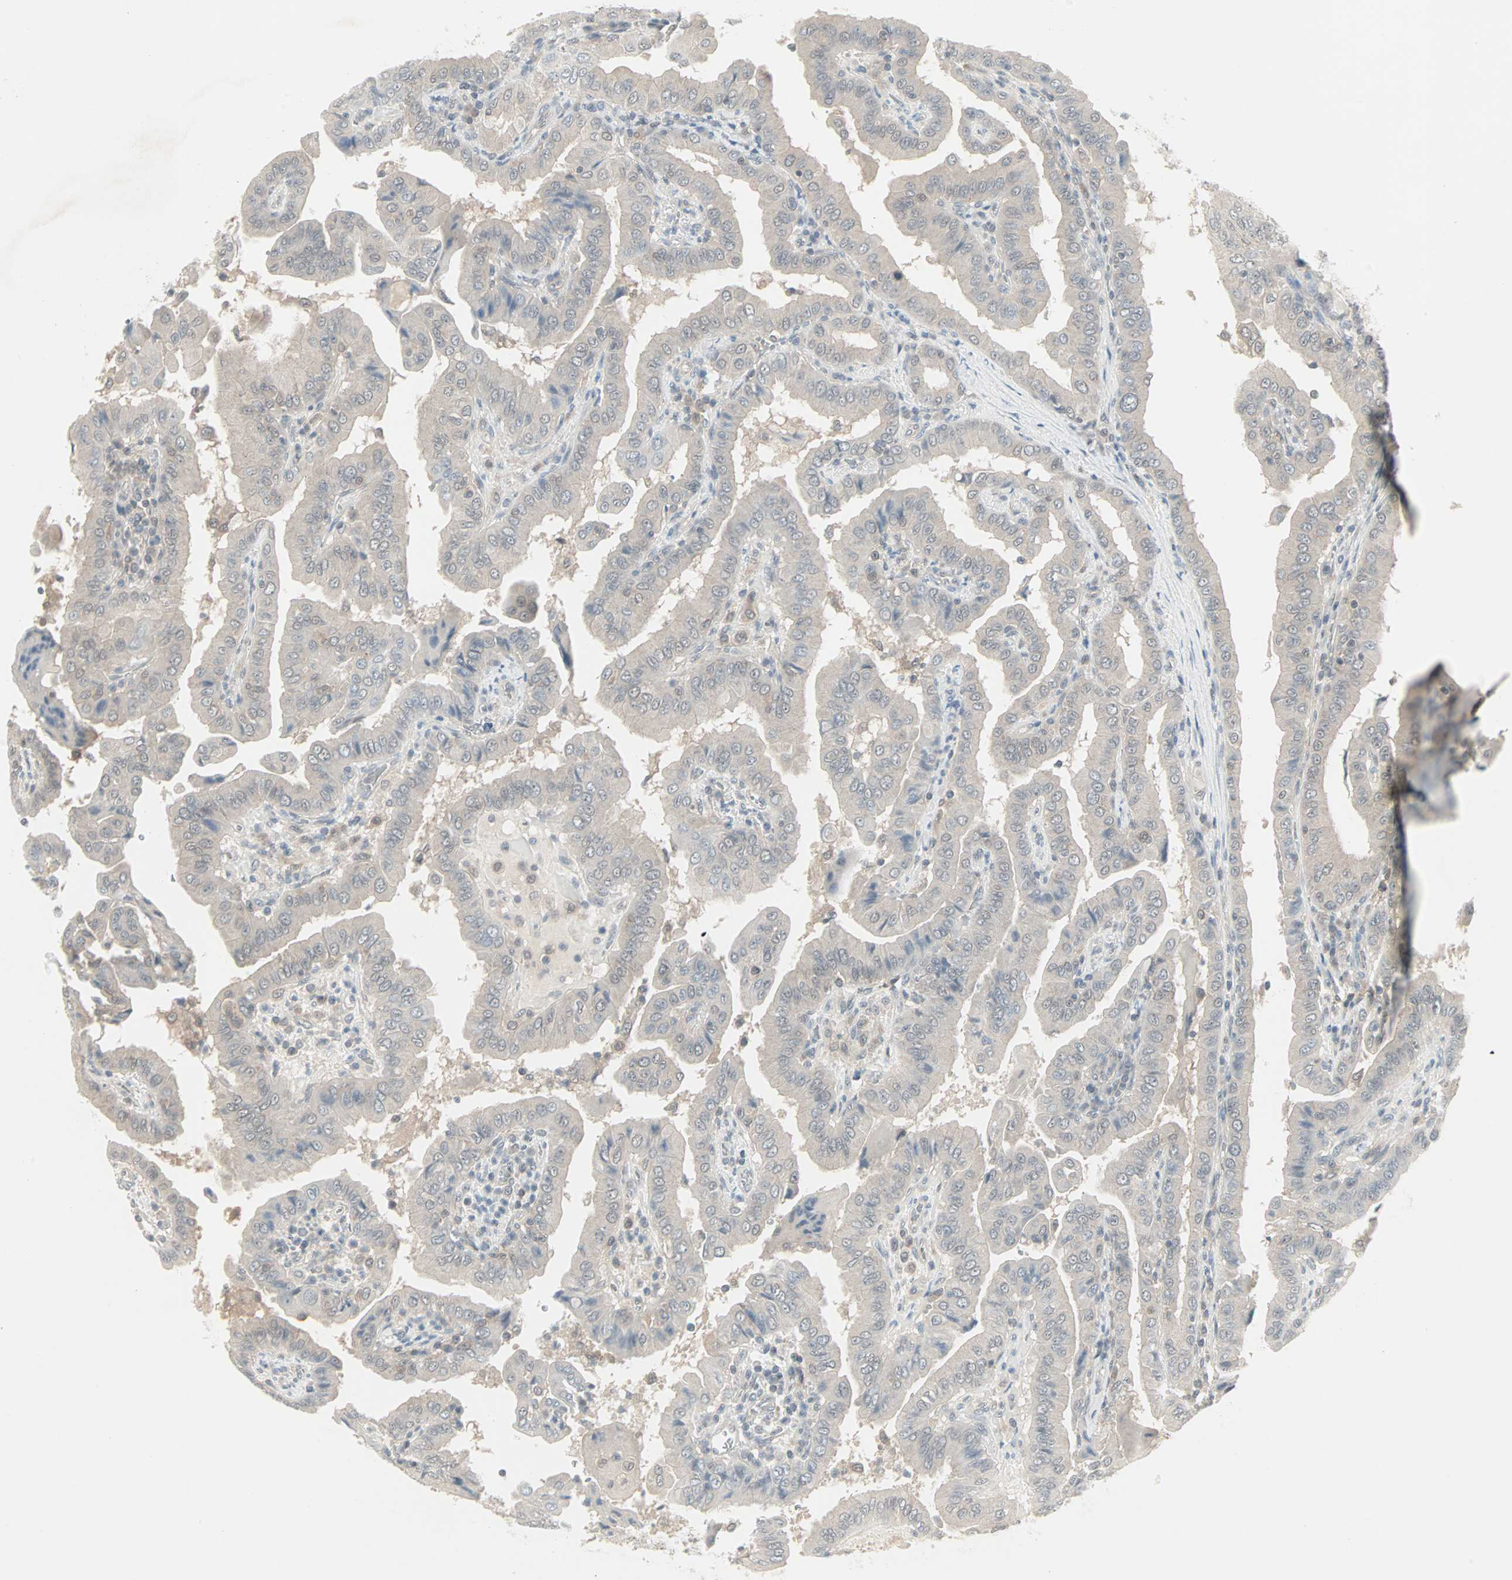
{"staining": {"intensity": "negative", "quantity": "none", "location": "none"}, "tissue": "thyroid cancer", "cell_type": "Tumor cells", "image_type": "cancer", "snomed": [{"axis": "morphology", "description": "Papillary adenocarcinoma, NOS"}, {"axis": "topography", "description": "Thyroid gland"}], "caption": "Tumor cells are negative for protein expression in human papillary adenocarcinoma (thyroid).", "gene": "PTPA", "patient": {"sex": "male", "age": 33}}